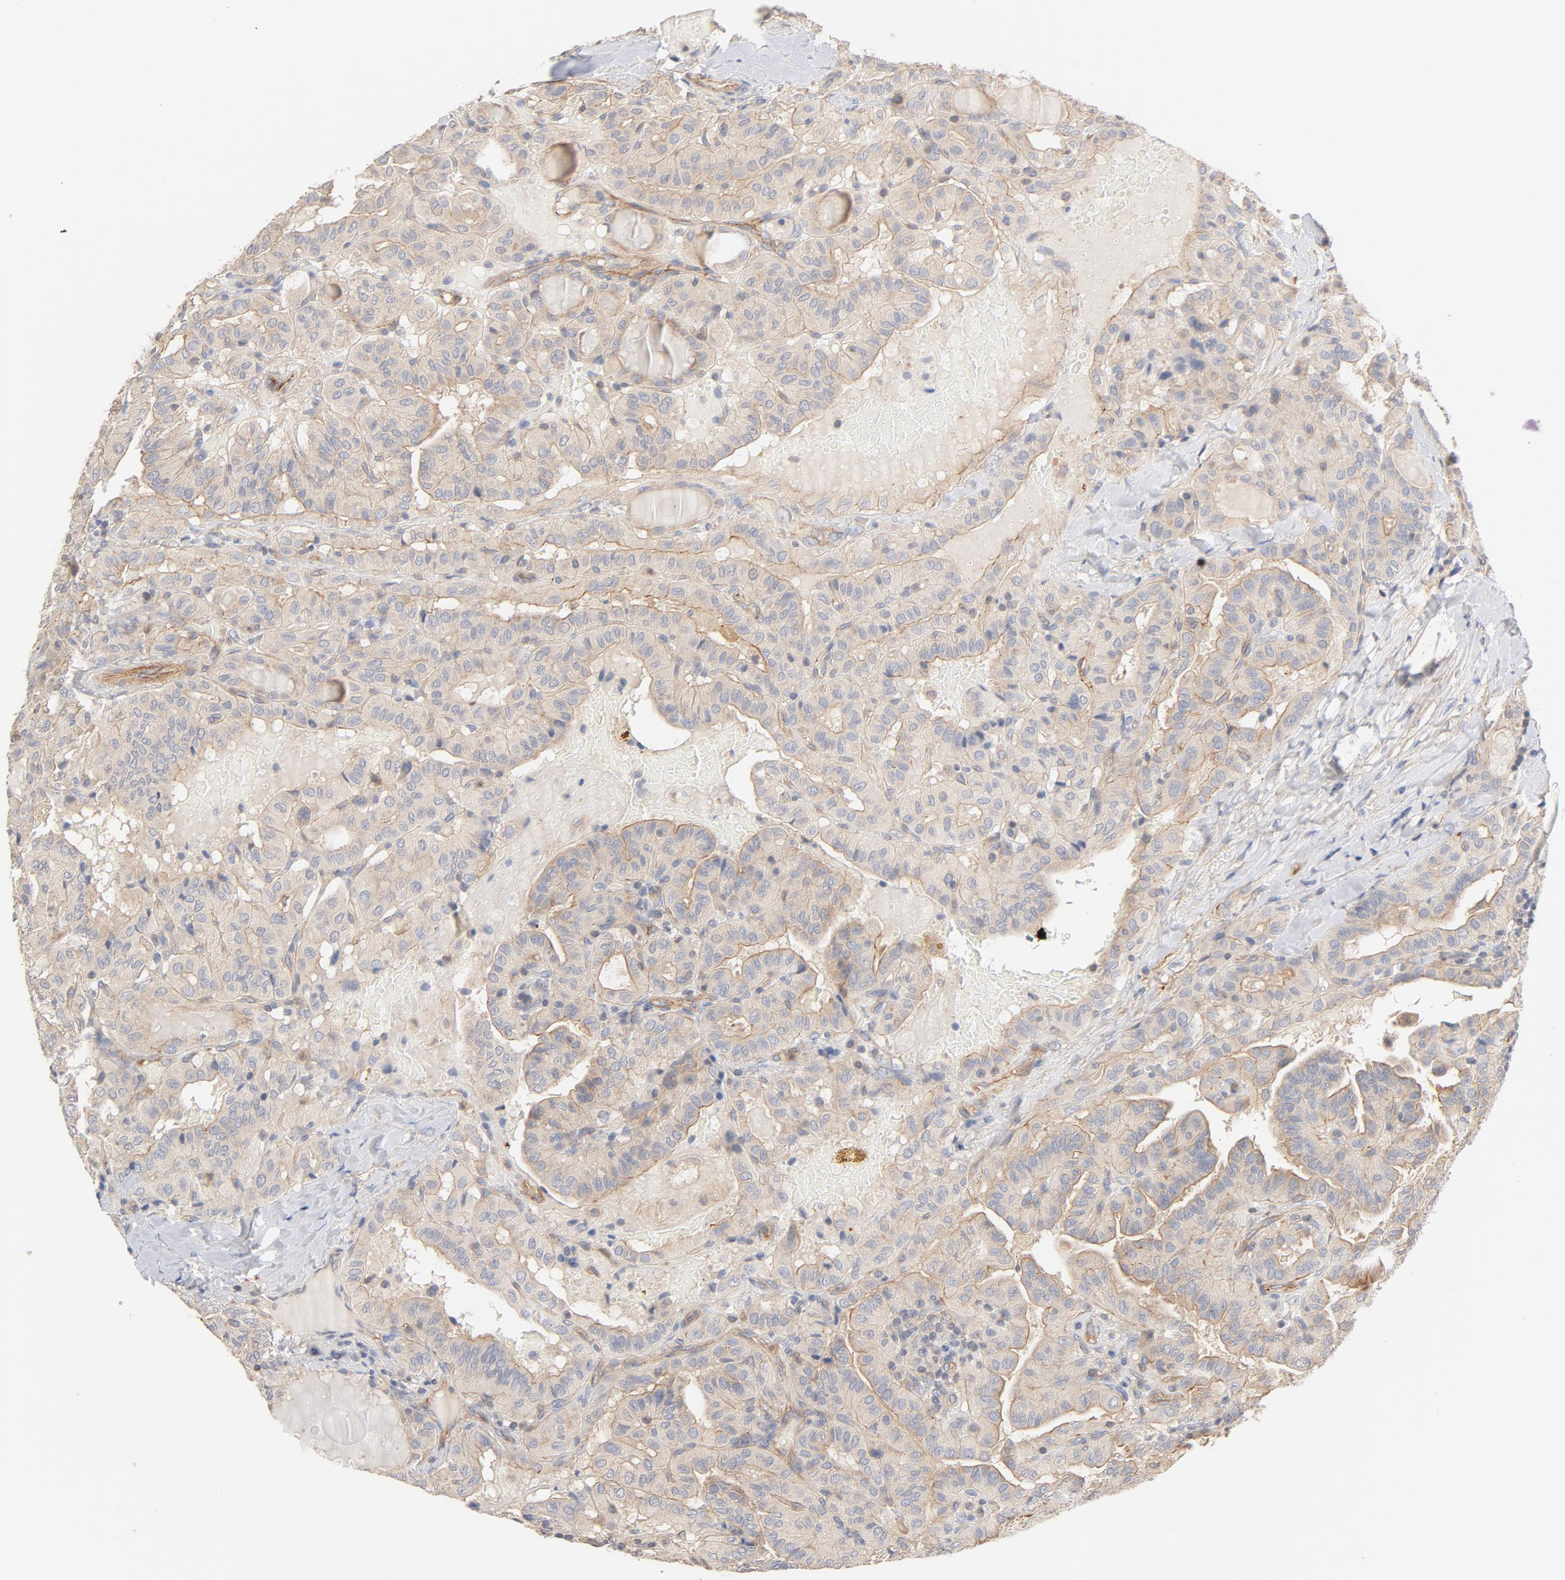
{"staining": {"intensity": "moderate", "quantity": "25%-75%", "location": "cytoplasmic/membranous"}, "tissue": "thyroid cancer", "cell_type": "Tumor cells", "image_type": "cancer", "snomed": [{"axis": "morphology", "description": "Papillary adenocarcinoma, NOS"}, {"axis": "topography", "description": "Thyroid gland"}], "caption": "Protein analysis of thyroid cancer tissue displays moderate cytoplasmic/membranous expression in approximately 25%-75% of tumor cells.", "gene": "STRN3", "patient": {"sex": "male", "age": 77}}